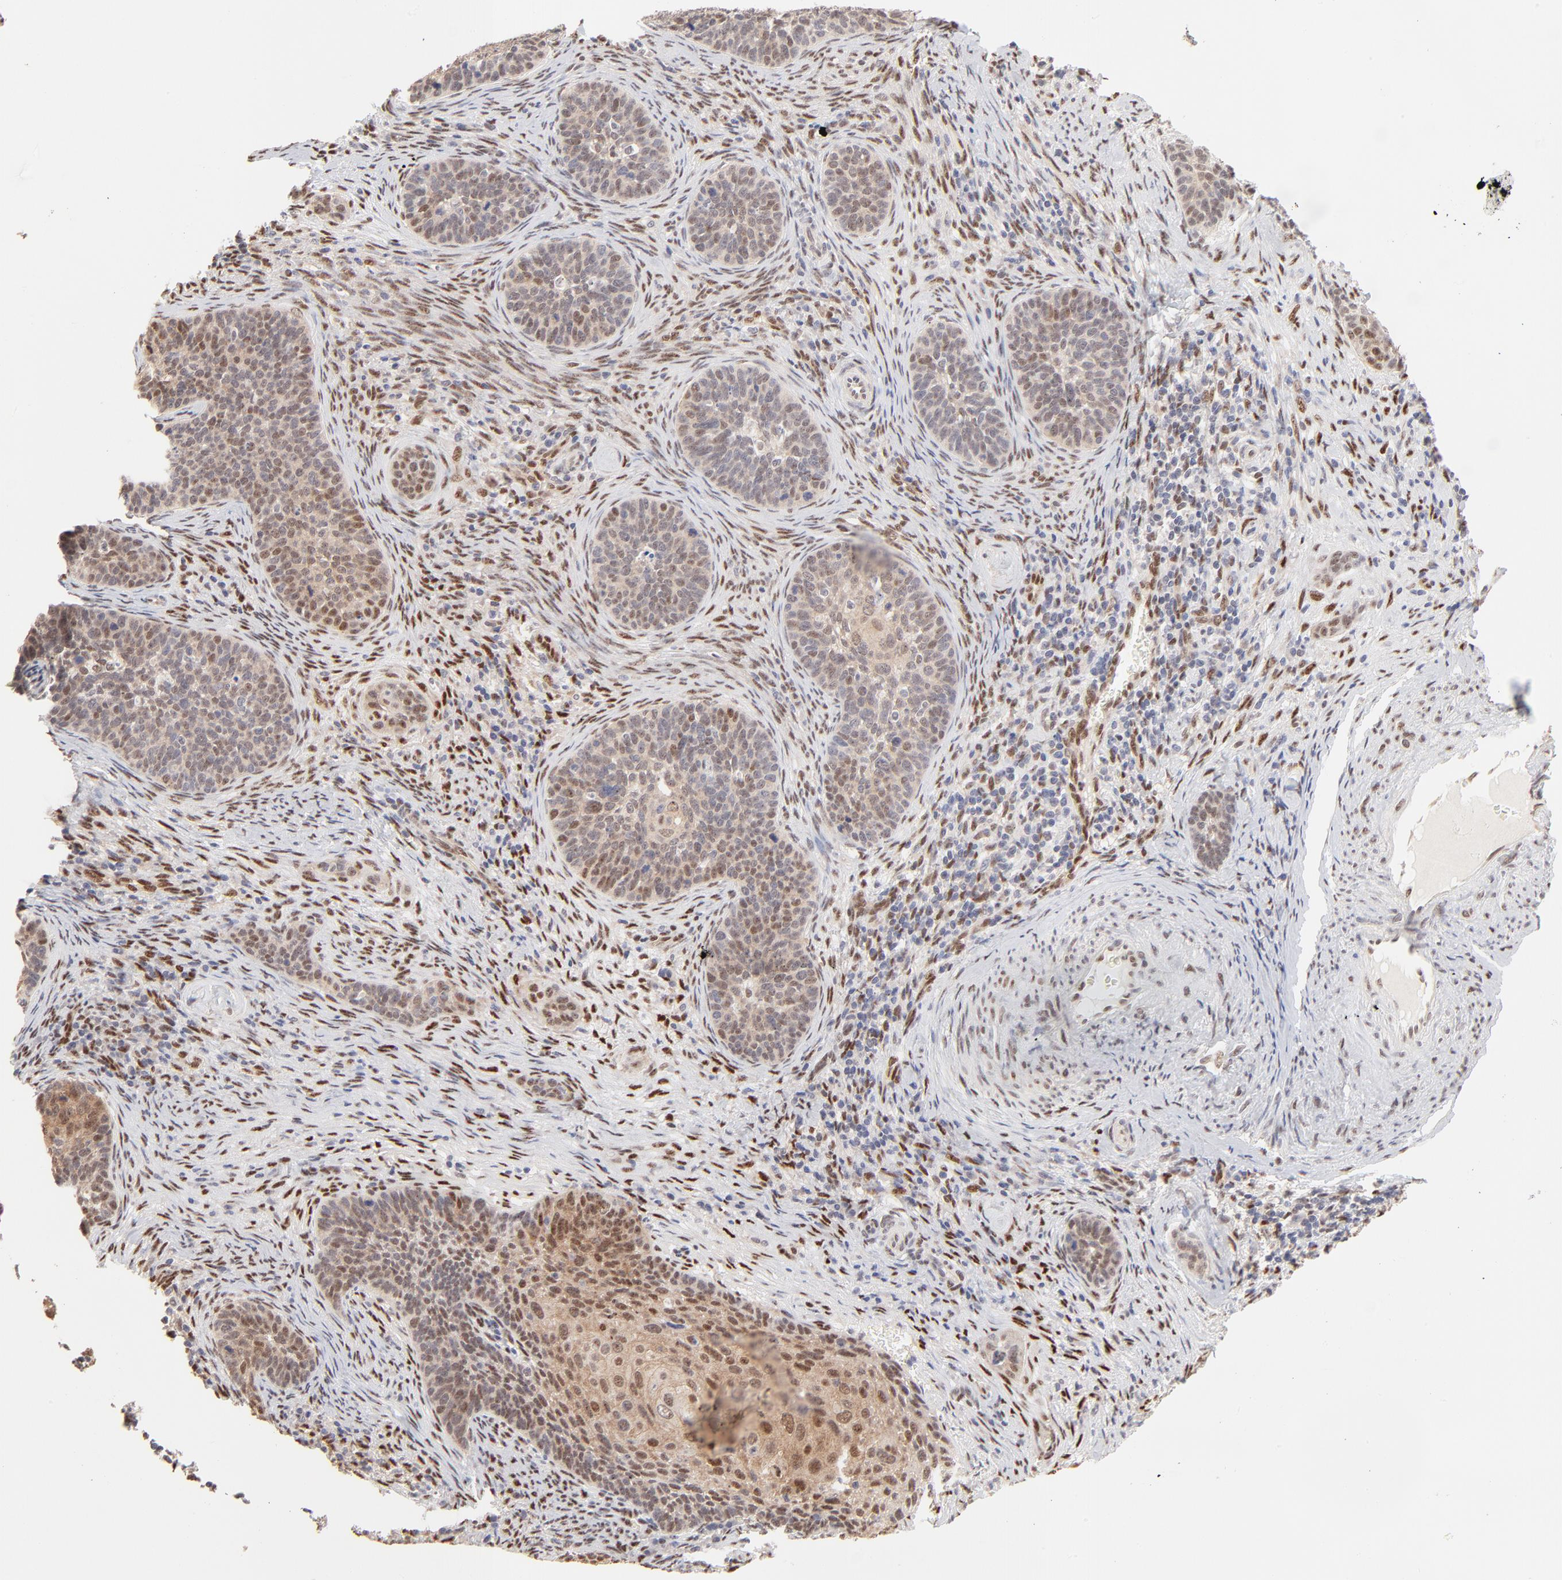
{"staining": {"intensity": "strong", "quantity": "25%-75%", "location": "cytoplasmic/membranous,nuclear"}, "tissue": "cervical cancer", "cell_type": "Tumor cells", "image_type": "cancer", "snomed": [{"axis": "morphology", "description": "Squamous cell carcinoma, NOS"}, {"axis": "topography", "description": "Cervix"}], "caption": "About 25%-75% of tumor cells in human squamous cell carcinoma (cervical) show strong cytoplasmic/membranous and nuclear protein staining as visualized by brown immunohistochemical staining.", "gene": "STAT3", "patient": {"sex": "female", "age": 33}}